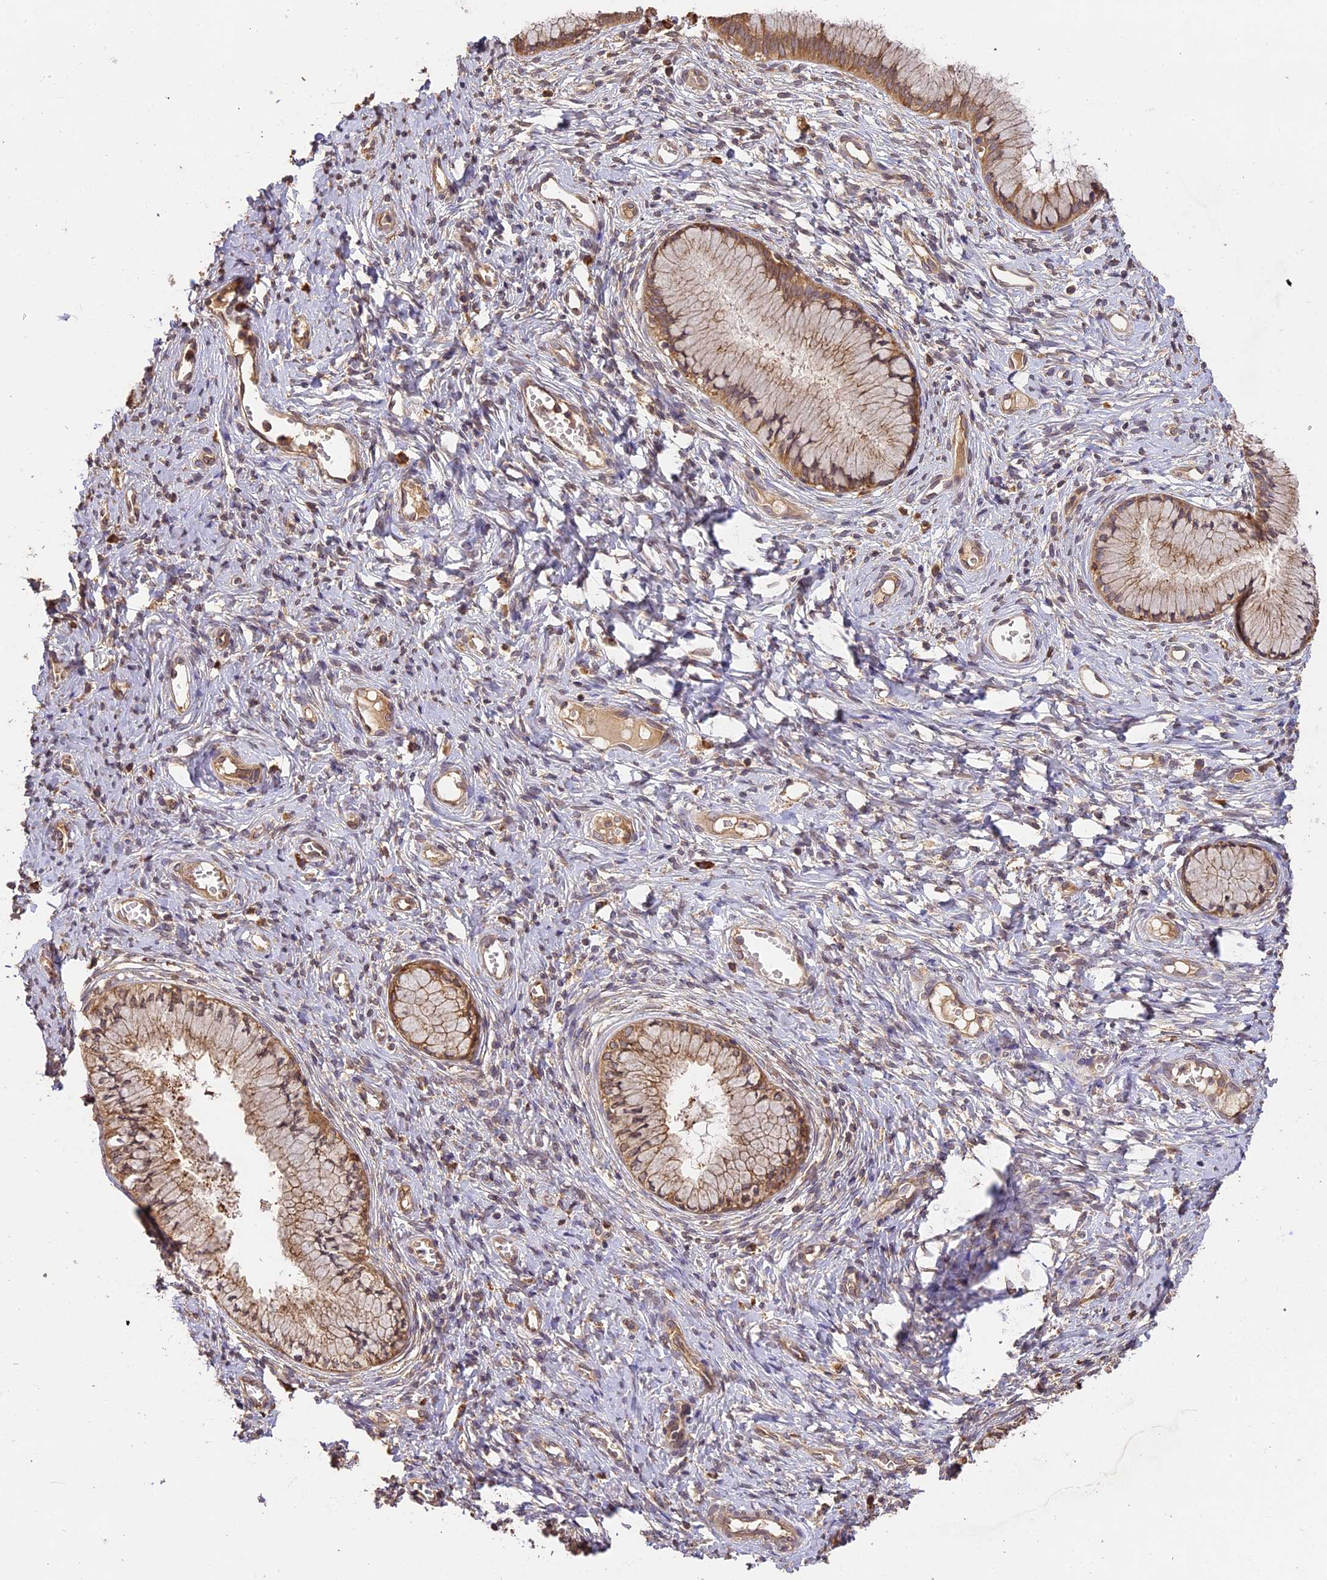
{"staining": {"intensity": "moderate", "quantity": ">75%", "location": "cytoplasmic/membranous"}, "tissue": "cervix", "cell_type": "Glandular cells", "image_type": "normal", "snomed": [{"axis": "morphology", "description": "Normal tissue, NOS"}, {"axis": "topography", "description": "Cervix"}], "caption": "Immunohistochemistry (IHC) histopathology image of unremarkable cervix stained for a protein (brown), which exhibits medium levels of moderate cytoplasmic/membranous staining in approximately >75% of glandular cells.", "gene": "BRAP", "patient": {"sex": "female", "age": 42}}